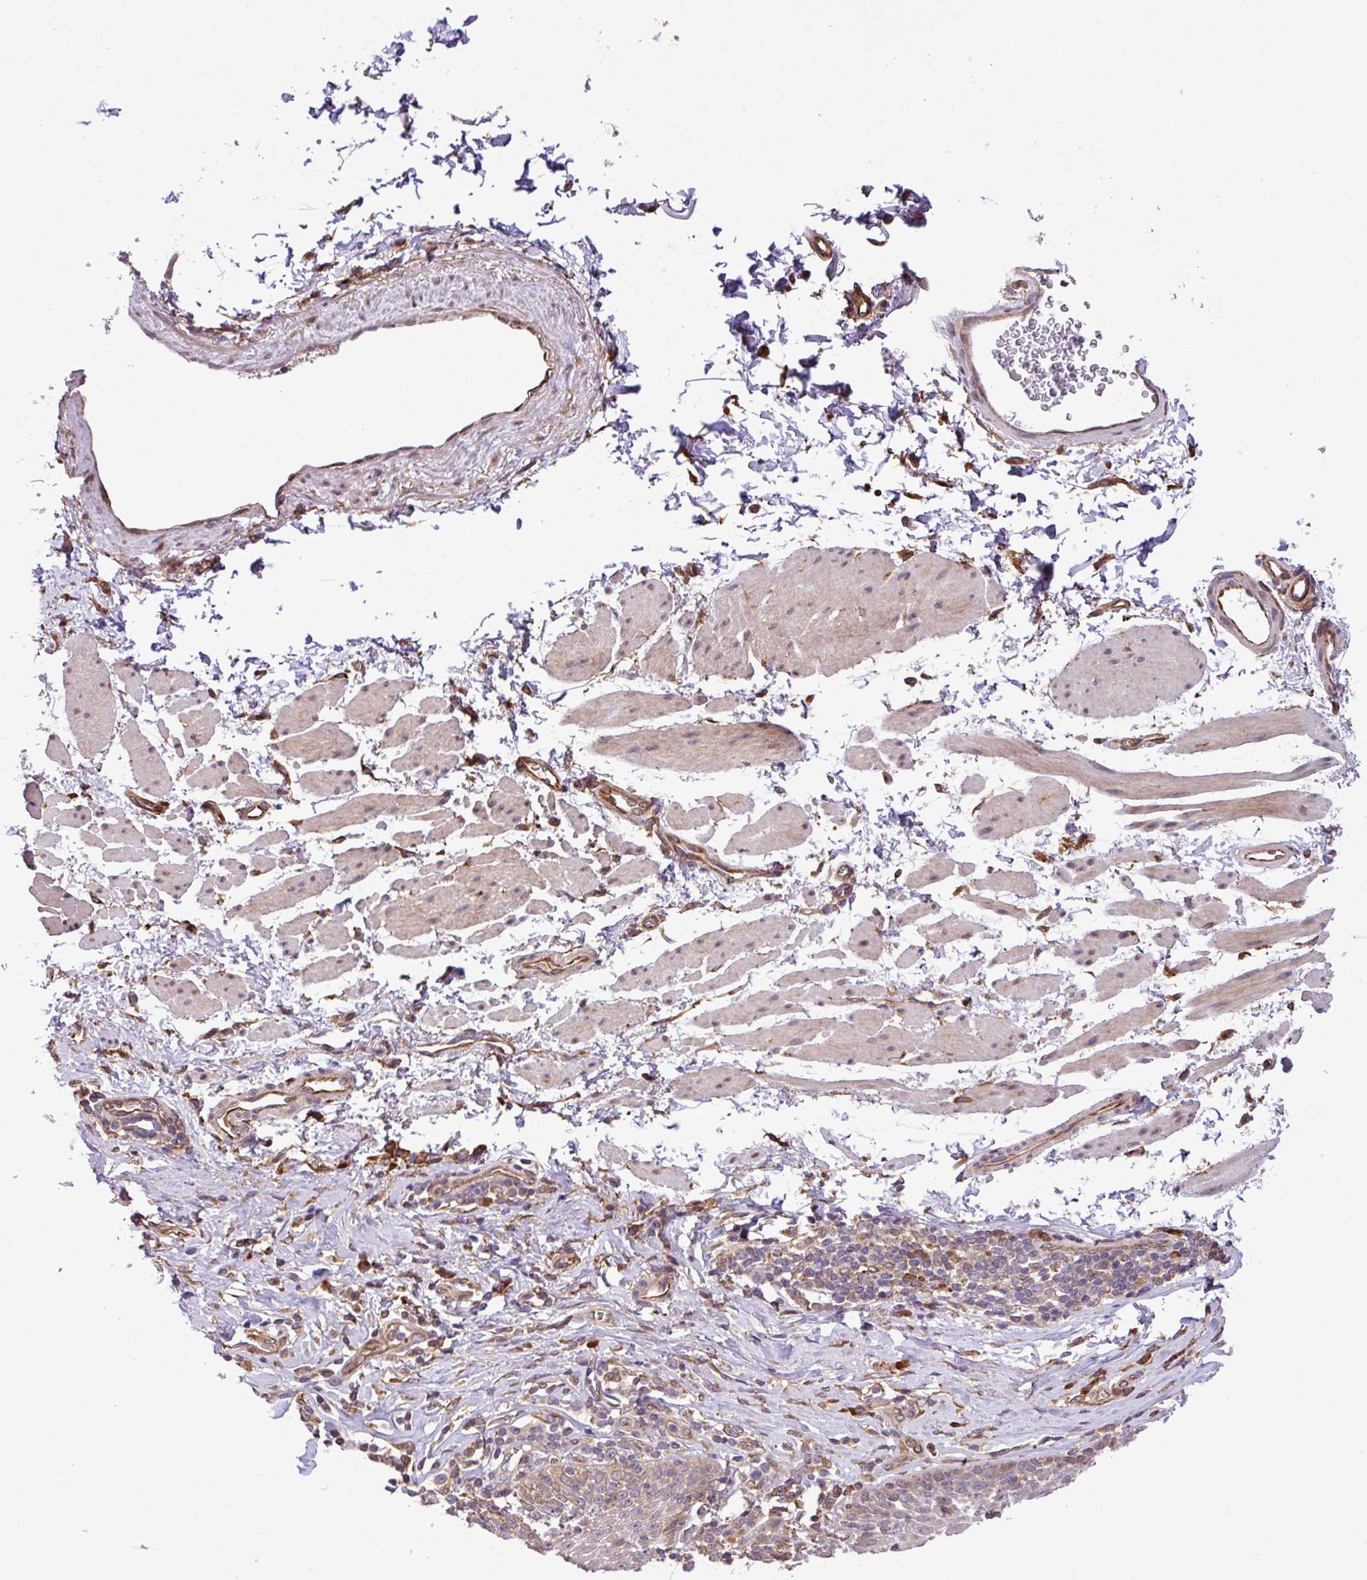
{"staining": {"intensity": "moderate", "quantity": "25%-75%", "location": "cytoplasmic/membranous,nuclear"}, "tissue": "esophagus", "cell_type": "Squamous epithelial cells", "image_type": "normal", "snomed": [{"axis": "morphology", "description": "Normal tissue, NOS"}, {"axis": "topography", "description": "Esophagus"}], "caption": "Immunohistochemistry staining of normal esophagus, which displays medium levels of moderate cytoplasmic/membranous,nuclear expression in about 25%-75% of squamous epithelial cells indicating moderate cytoplasmic/membranous,nuclear protein expression. The staining was performed using DAB (brown) for protein detection and nuclei were counterstained in hematoxylin (blue).", "gene": "DLGAP4", "patient": {"sex": "female", "age": 61}}